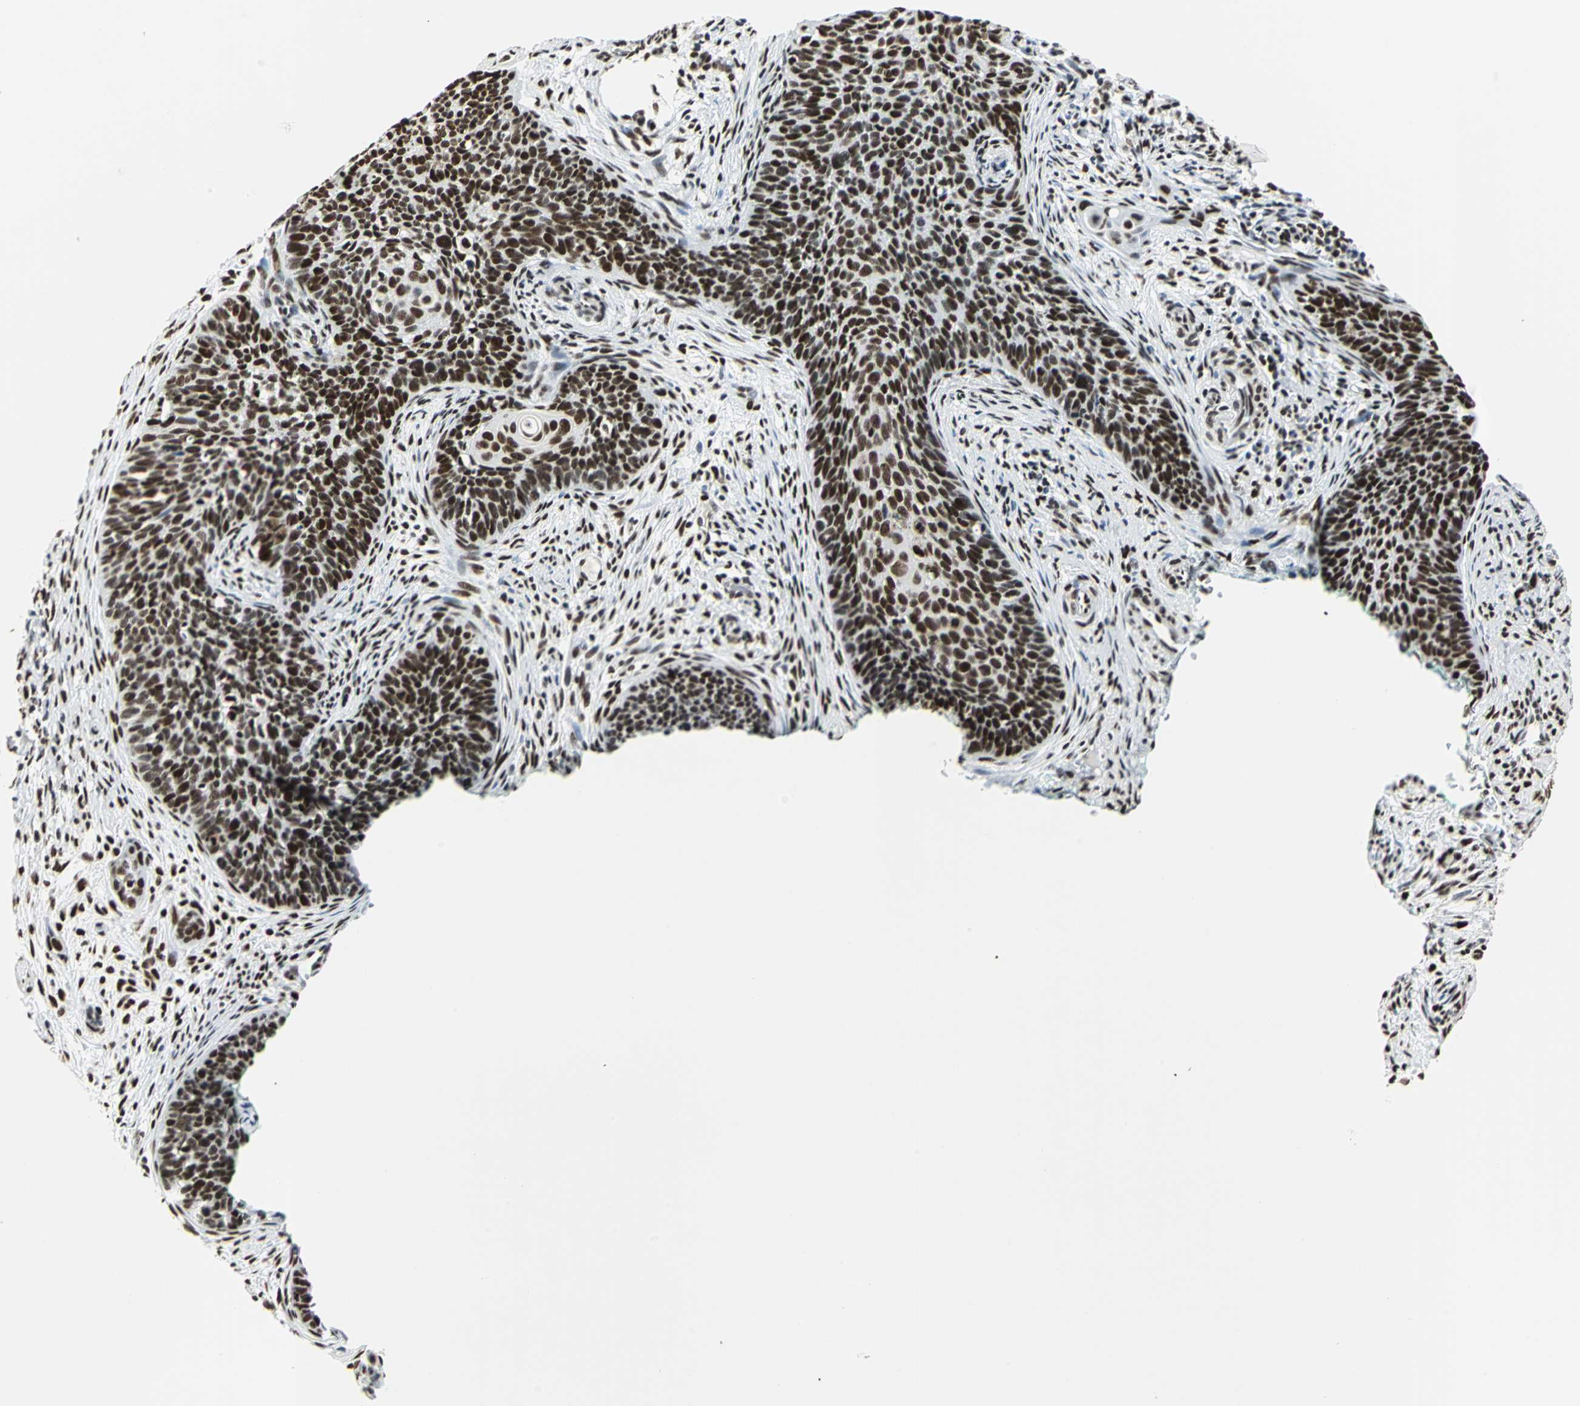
{"staining": {"intensity": "strong", "quantity": ">75%", "location": "nuclear"}, "tissue": "cervical cancer", "cell_type": "Tumor cells", "image_type": "cancer", "snomed": [{"axis": "morphology", "description": "Squamous cell carcinoma, NOS"}, {"axis": "topography", "description": "Cervix"}], "caption": "Immunohistochemical staining of cervical squamous cell carcinoma exhibits high levels of strong nuclear staining in approximately >75% of tumor cells. (DAB IHC with brightfield microscopy, high magnification).", "gene": "HDAC2", "patient": {"sex": "female", "age": 33}}